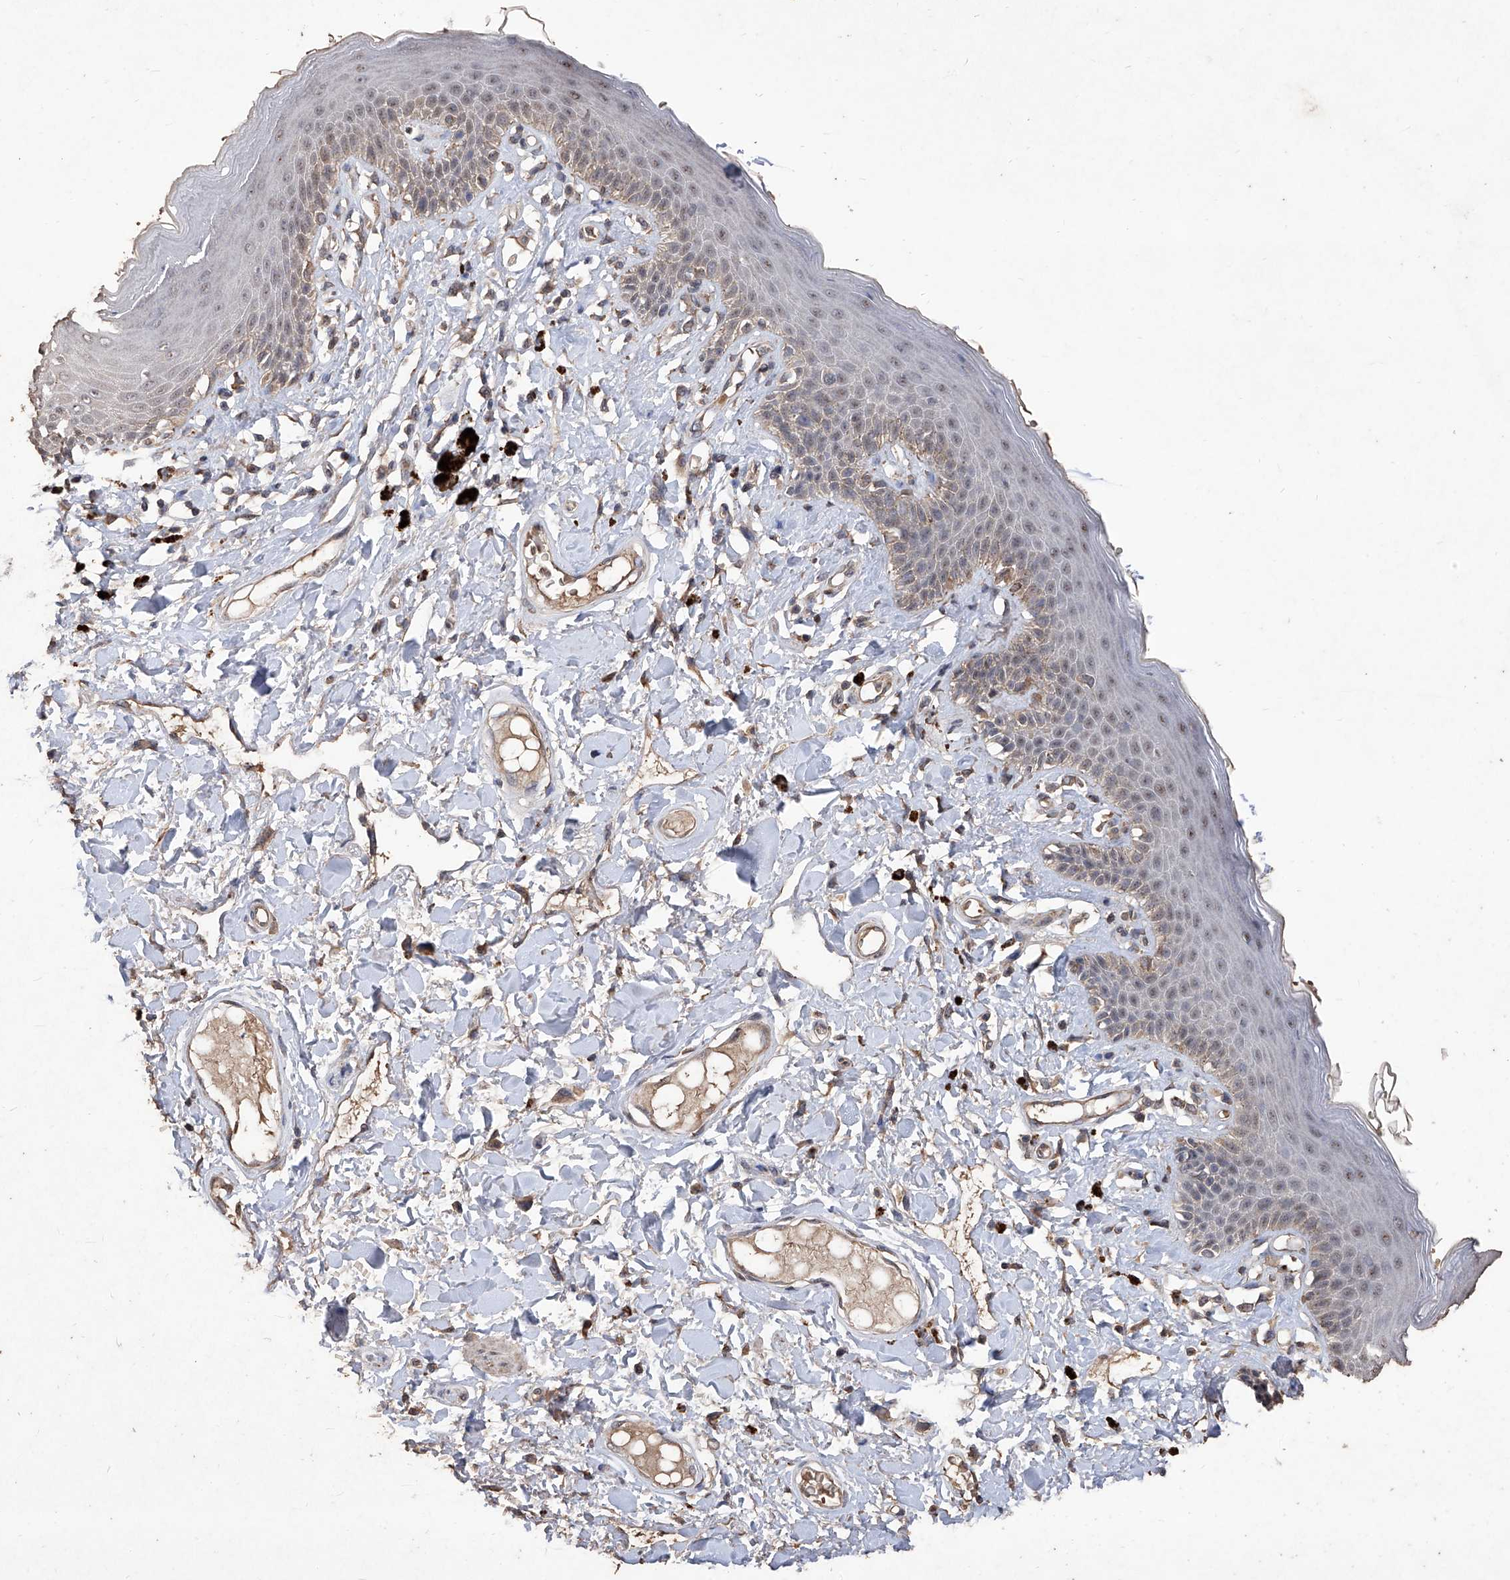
{"staining": {"intensity": "weak", "quantity": "<25%", "location": "cytoplasmic/membranous,nuclear"}, "tissue": "skin", "cell_type": "Epidermal cells", "image_type": "normal", "snomed": [{"axis": "morphology", "description": "Normal tissue, NOS"}, {"axis": "topography", "description": "Anal"}], "caption": "Immunohistochemistry image of unremarkable skin: human skin stained with DAB (3,3'-diaminobenzidine) exhibits no significant protein expression in epidermal cells.", "gene": "EML1", "patient": {"sex": "female", "age": 78}}